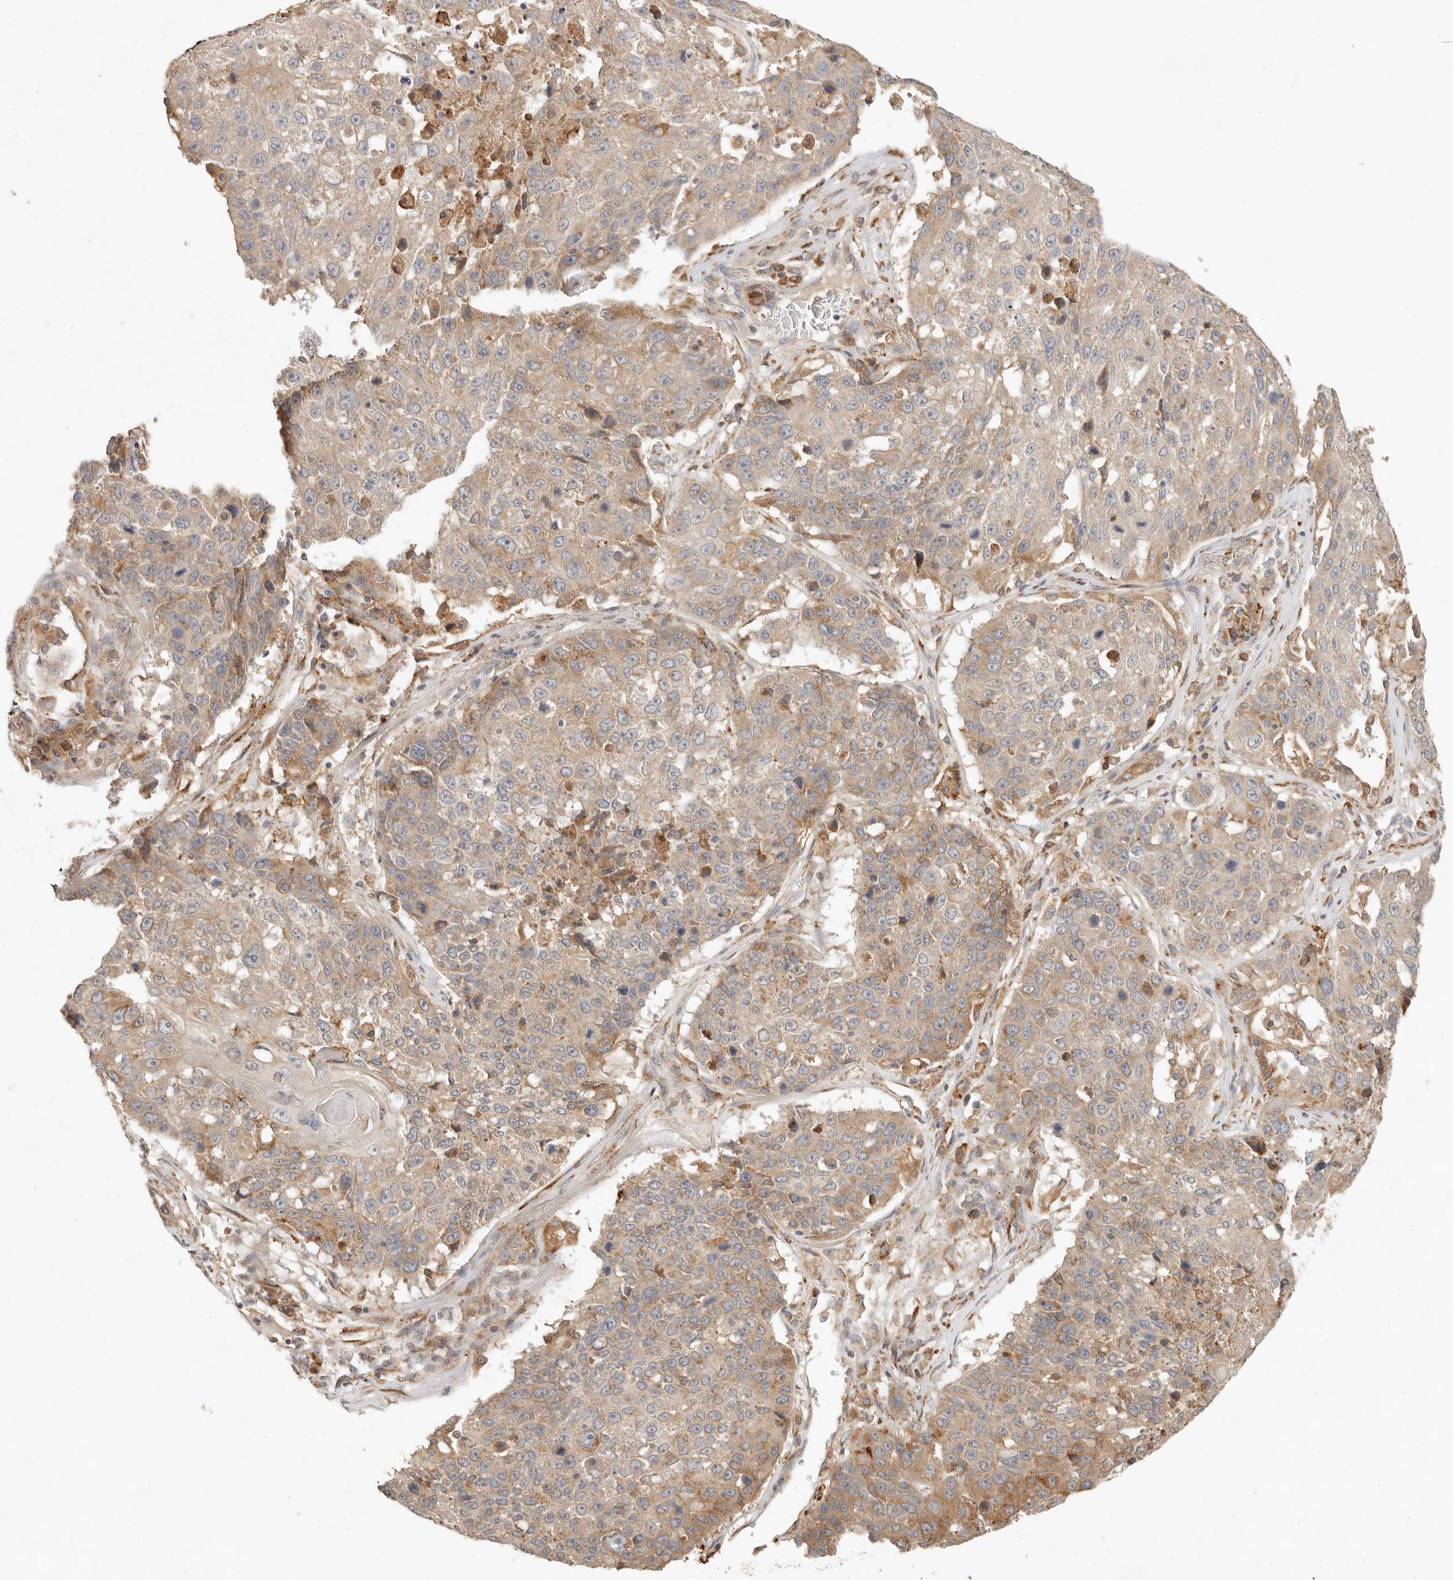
{"staining": {"intensity": "moderate", "quantity": ">75%", "location": "cytoplasmic/membranous"}, "tissue": "lung cancer", "cell_type": "Tumor cells", "image_type": "cancer", "snomed": [{"axis": "morphology", "description": "Squamous cell carcinoma, NOS"}, {"axis": "topography", "description": "Lung"}], "caption": "Lung cancer tissue exhibits moderate cytoplasmic/membranous positivity in about >75% of tumor cells", "gene": "ARHGEF10L", "patient": {"sex": "male", "age": 61}}